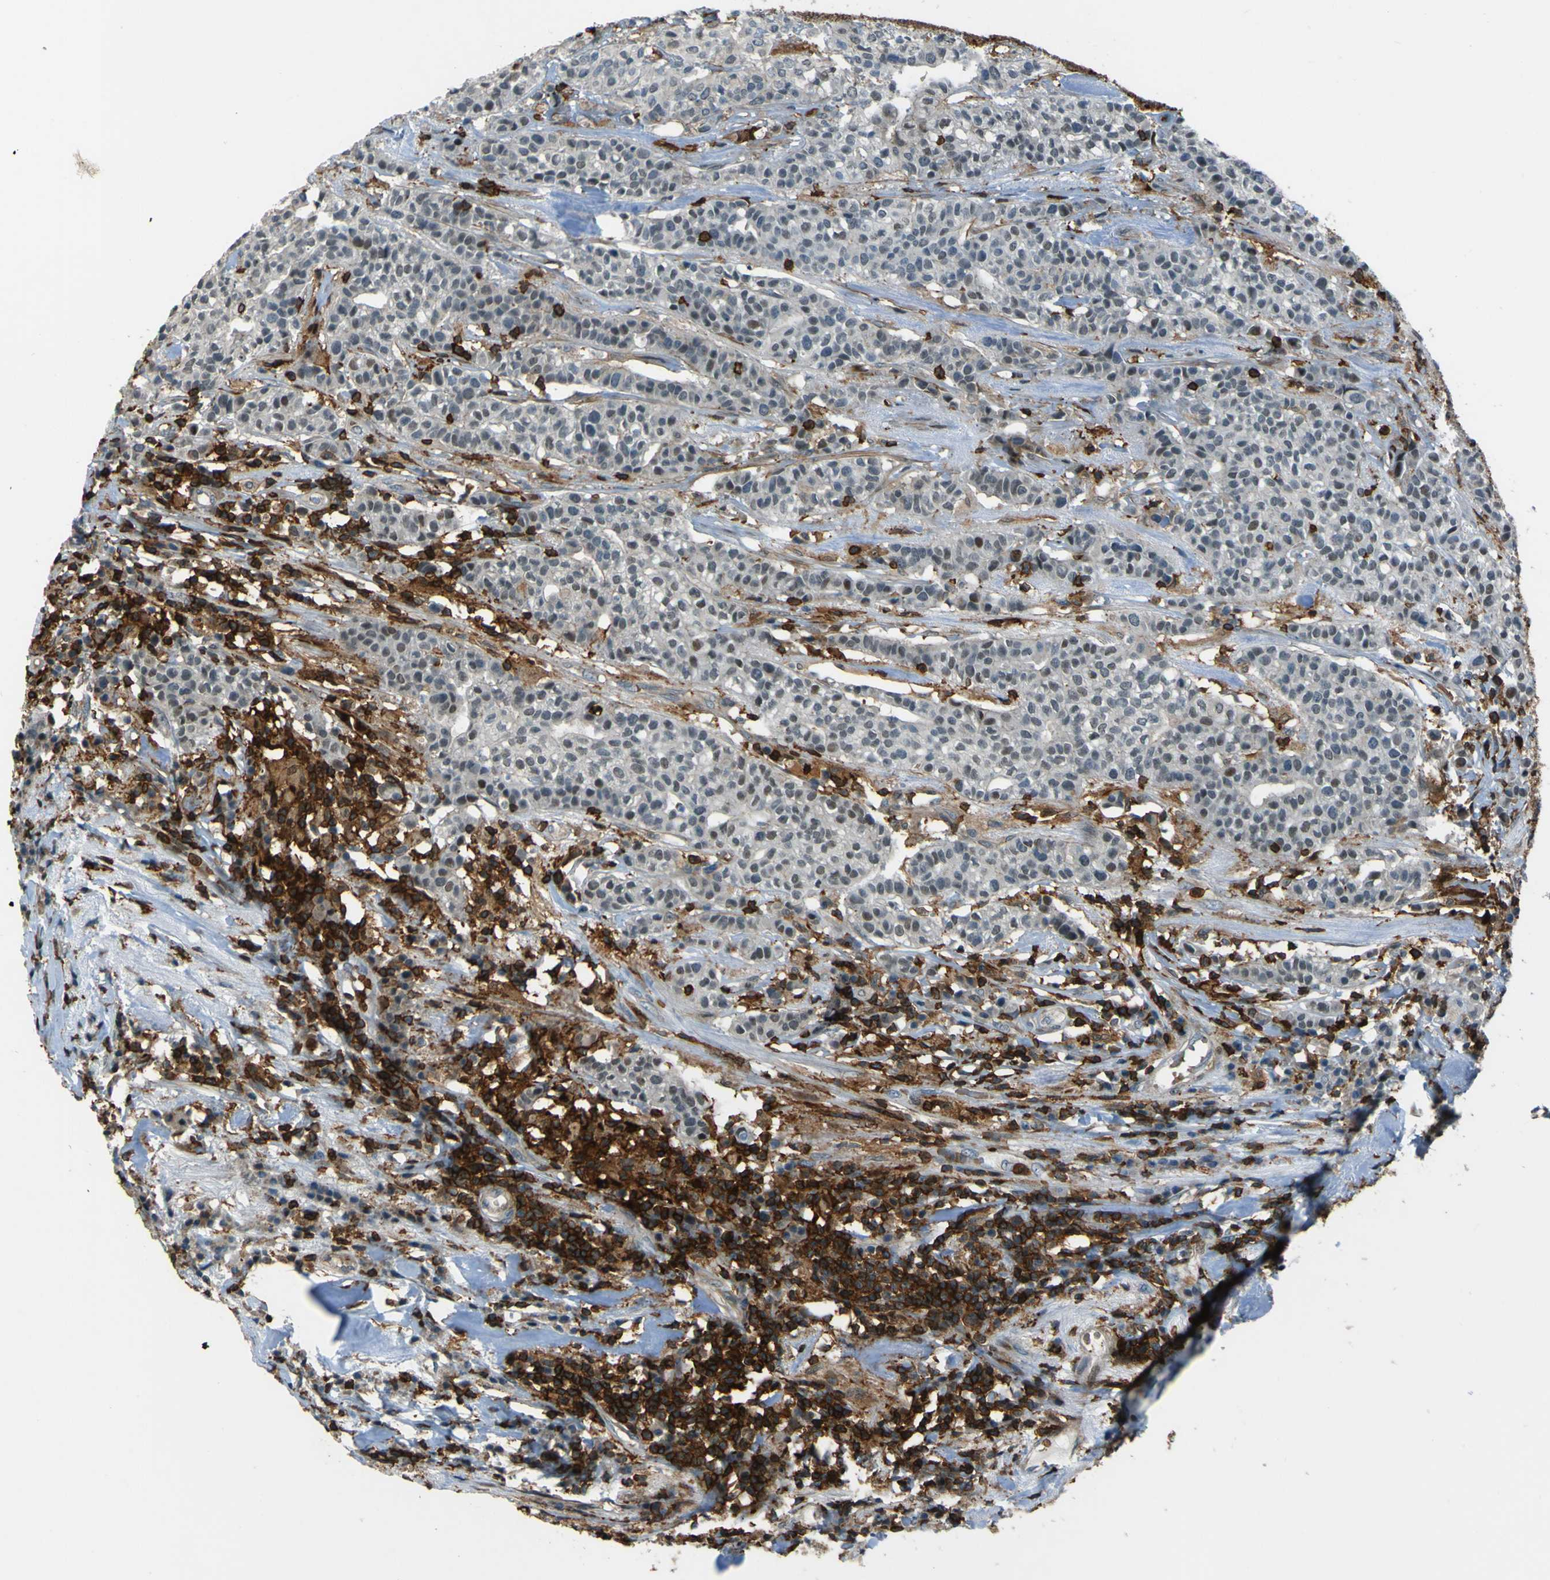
{"staining": {"intensity": "weak", "quantity": "<25%", "location": "cytoplasmic/membranous"}, "tissue": "head and neck cancer", "cell_type": "Tumor cells", "image_type": "cancer", "snomed": [{"axis": "morphology", "description": "Adenocarcinoma, NOS"}, {"axis": "topography", "description": "Salivary gland"}, {"axis": "topography", "description": "Head-Neck"}], "caption": "There is no significant expression in tumor cells of head and neck cancer. Nuclei are stained in blue.", "gene": "PCDHB5", "patient": {"sex": "female", "age": 65}}